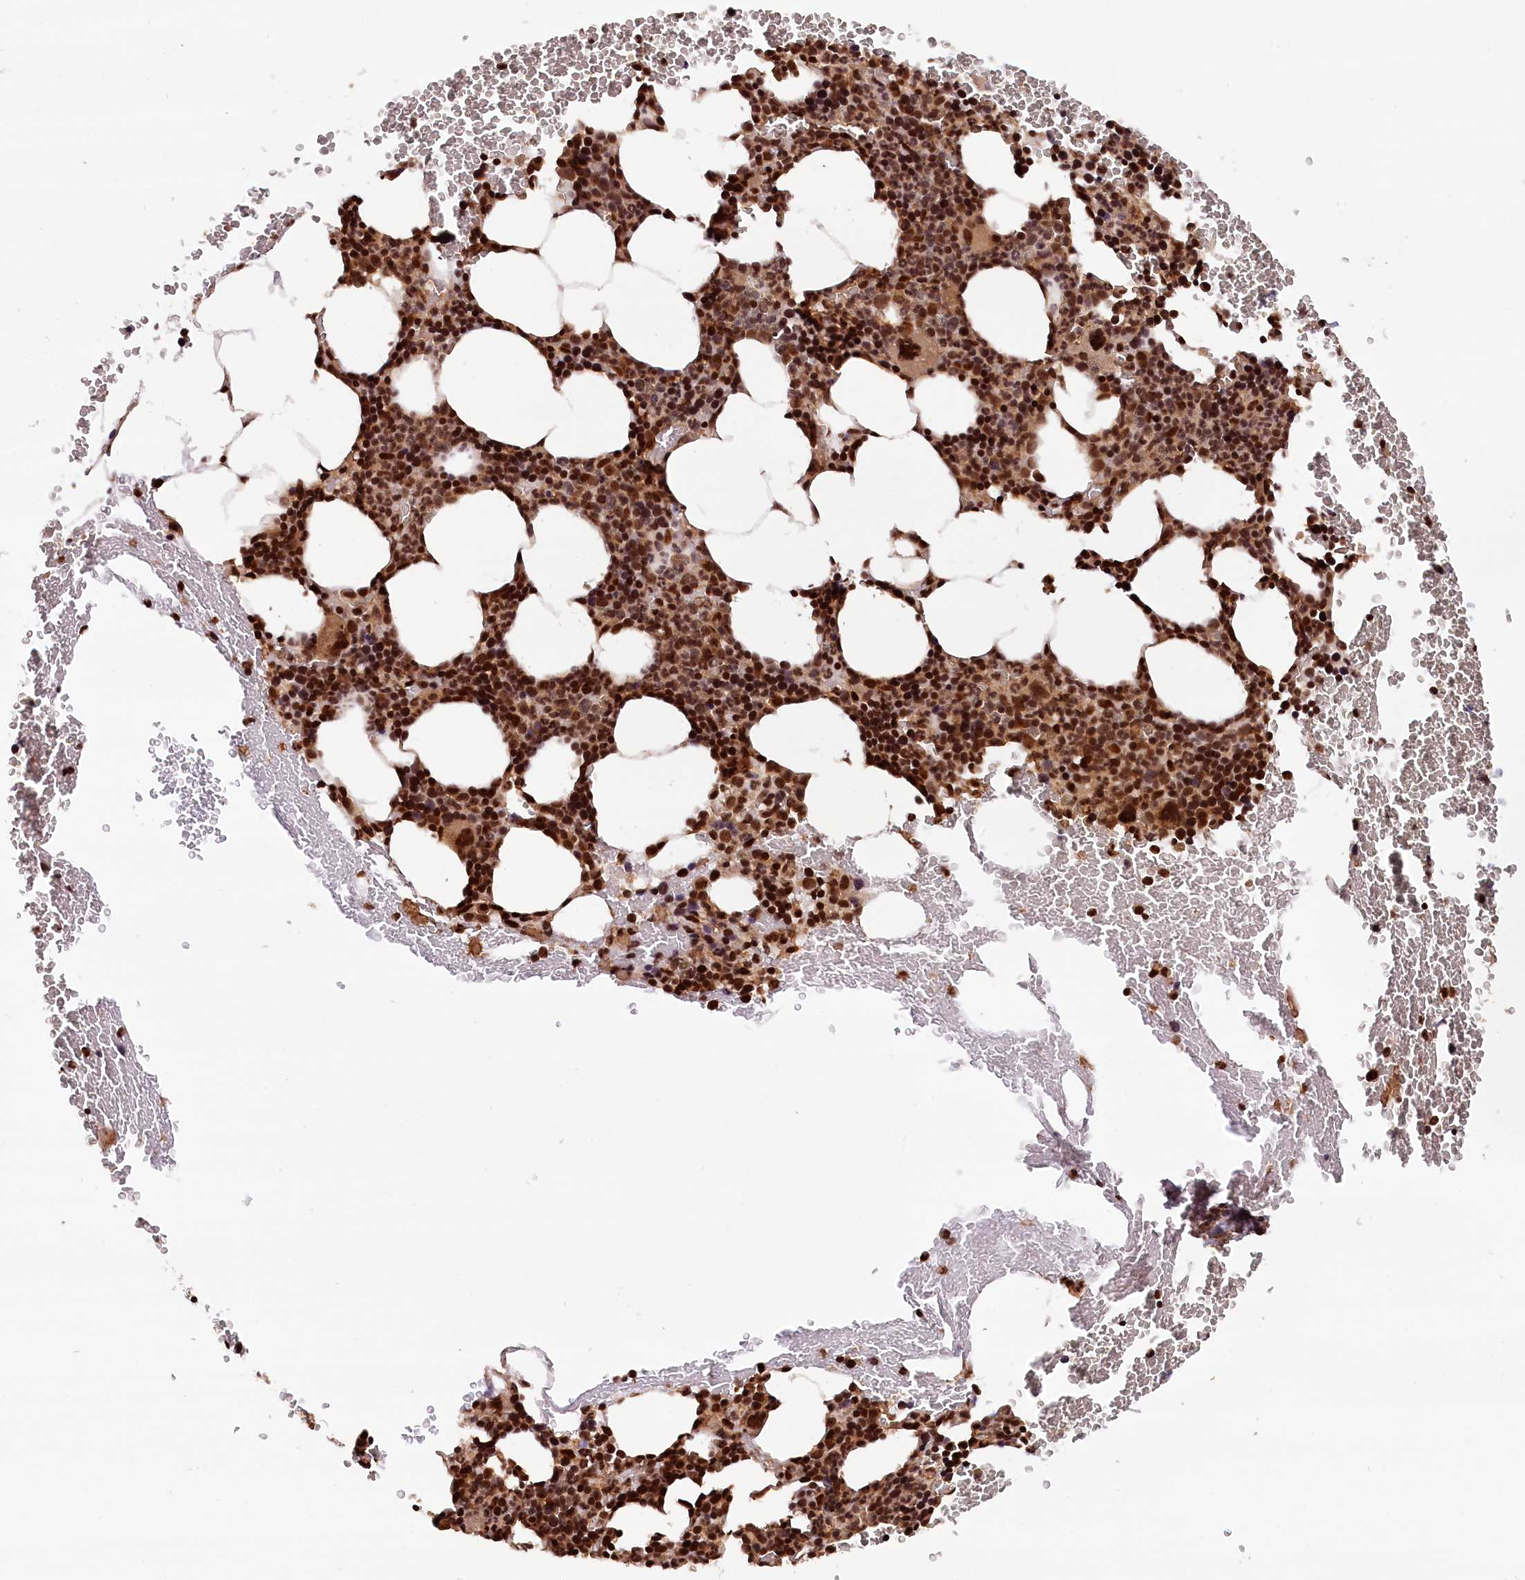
{"staining": {"intensity": "strong", "quantity": ">75%", "location": "nuclear"}, "tissue": "bone marrow", "cell_type": "Hematopoietic cells", "image_type": "normal", "snomed": [{"axis": "morphology", "description": "Normal tissue, NOS"}, {"axis": "topography", "description": "Bone marrow"}], "caption": "About >75% of hematopoietic cells in unremarkable human bone marrow demonstrate strong nuclear protein staining as visualized by brown immunohistochemical staining.", "gene": "IST1", "patient": {"sex": "male", "age": 75}}